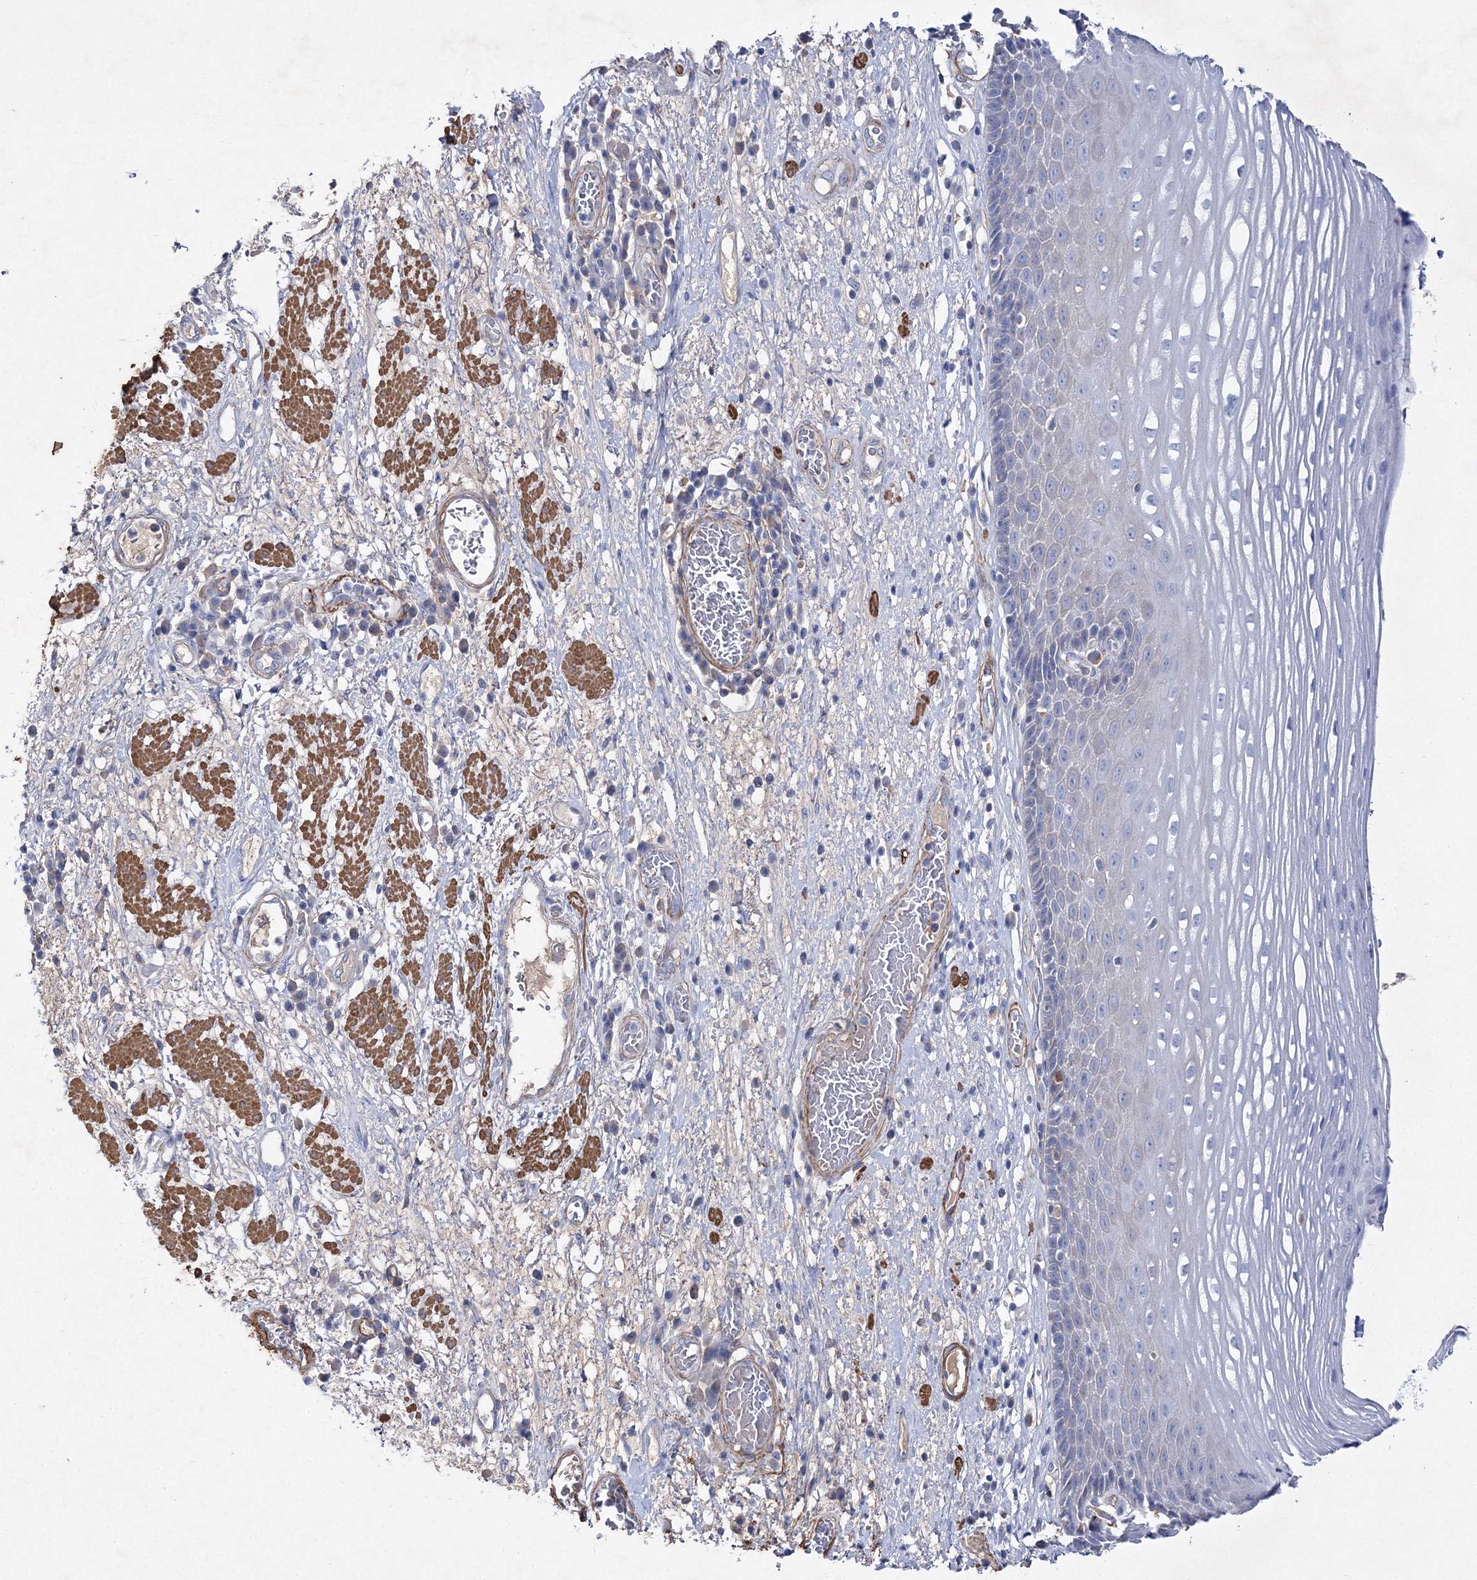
{"staining": {"intensity": "negative", "quantity": "none", "location": "none"}, "tissue": "esophagus", "cell_type": "Squamous epithelial cells", "image_type": "normal", "snomed": [{"axis": "morphology", "description": "Normal tissue, NOS"}, {"axis": "morphology", "description": "Adenocarcinoma, NOS"}, {"axis": "topography", "description": "Esophagus"}], "caption": "IHC image of normal esophagus stained for a protein (brown), which displays no staining in squamous epithelial cells.", "gene": "RTN2", "patient": {"sex": "male", "age": 62}}